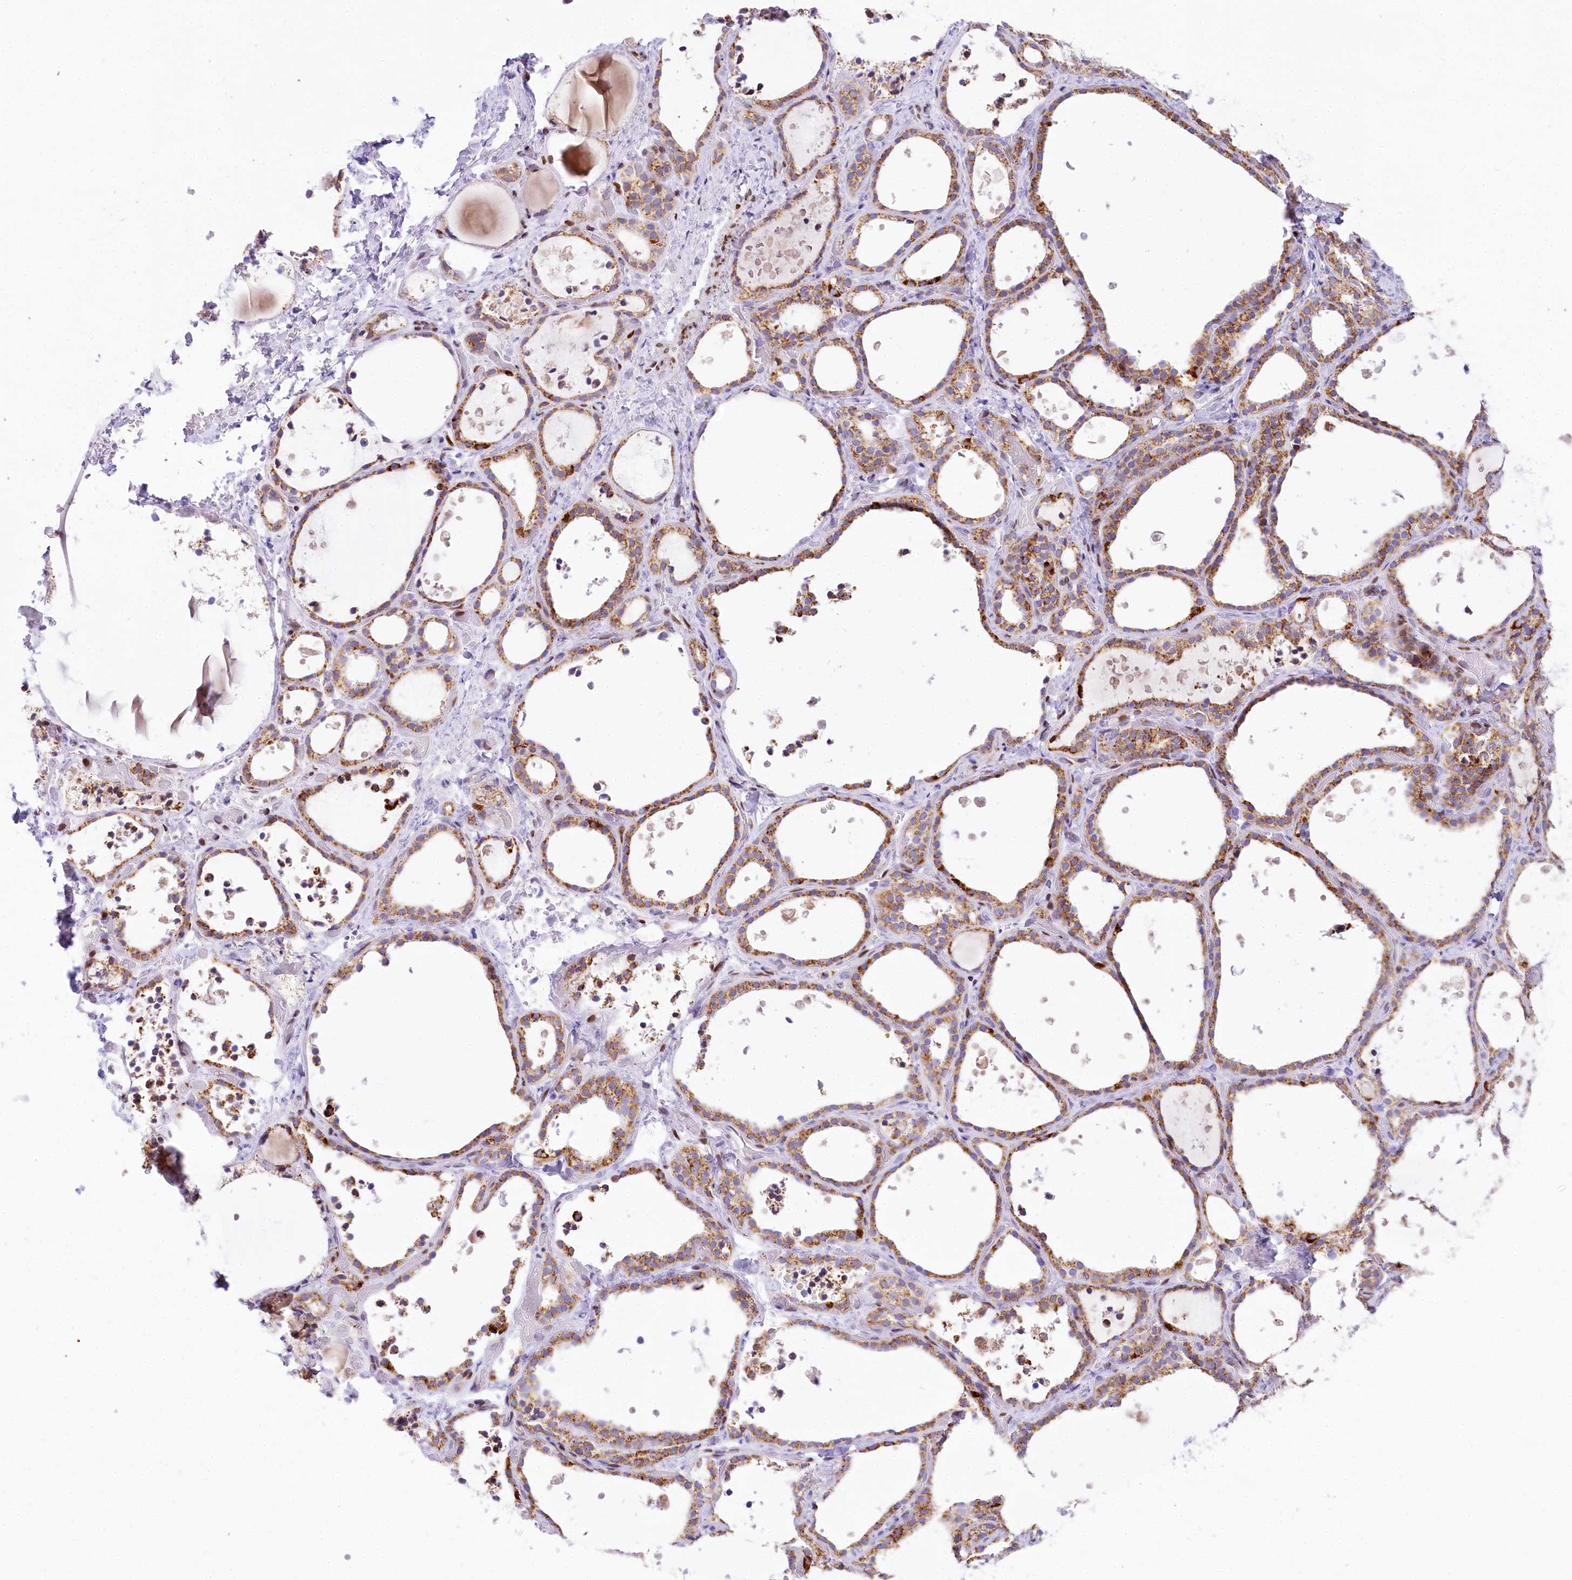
{"staining": {"intensity": "moderate", "quantity": ">75%", "location": "cytoplasmic/membranous"}, "tissue": "thyroid gland", "cell_type": "Glandular cells", "image_type": "normal", "snomed": [{"axis": "morphology", "description": "Normal tissue, NOS"}, {"axis": "topography", "description": "Thyroid gland"}], "caption": "The image shows immunohistochemical staining of normal thyroid gland. There is moderate cytoplasmic/membranous positivity is appreciated in about >75% of glandular cells. (brown staining indicates protein expression, while blue staining denotes nuclei).", "gene": "PPIP5K2", "patient": {"sex": "female", "age": 44}}